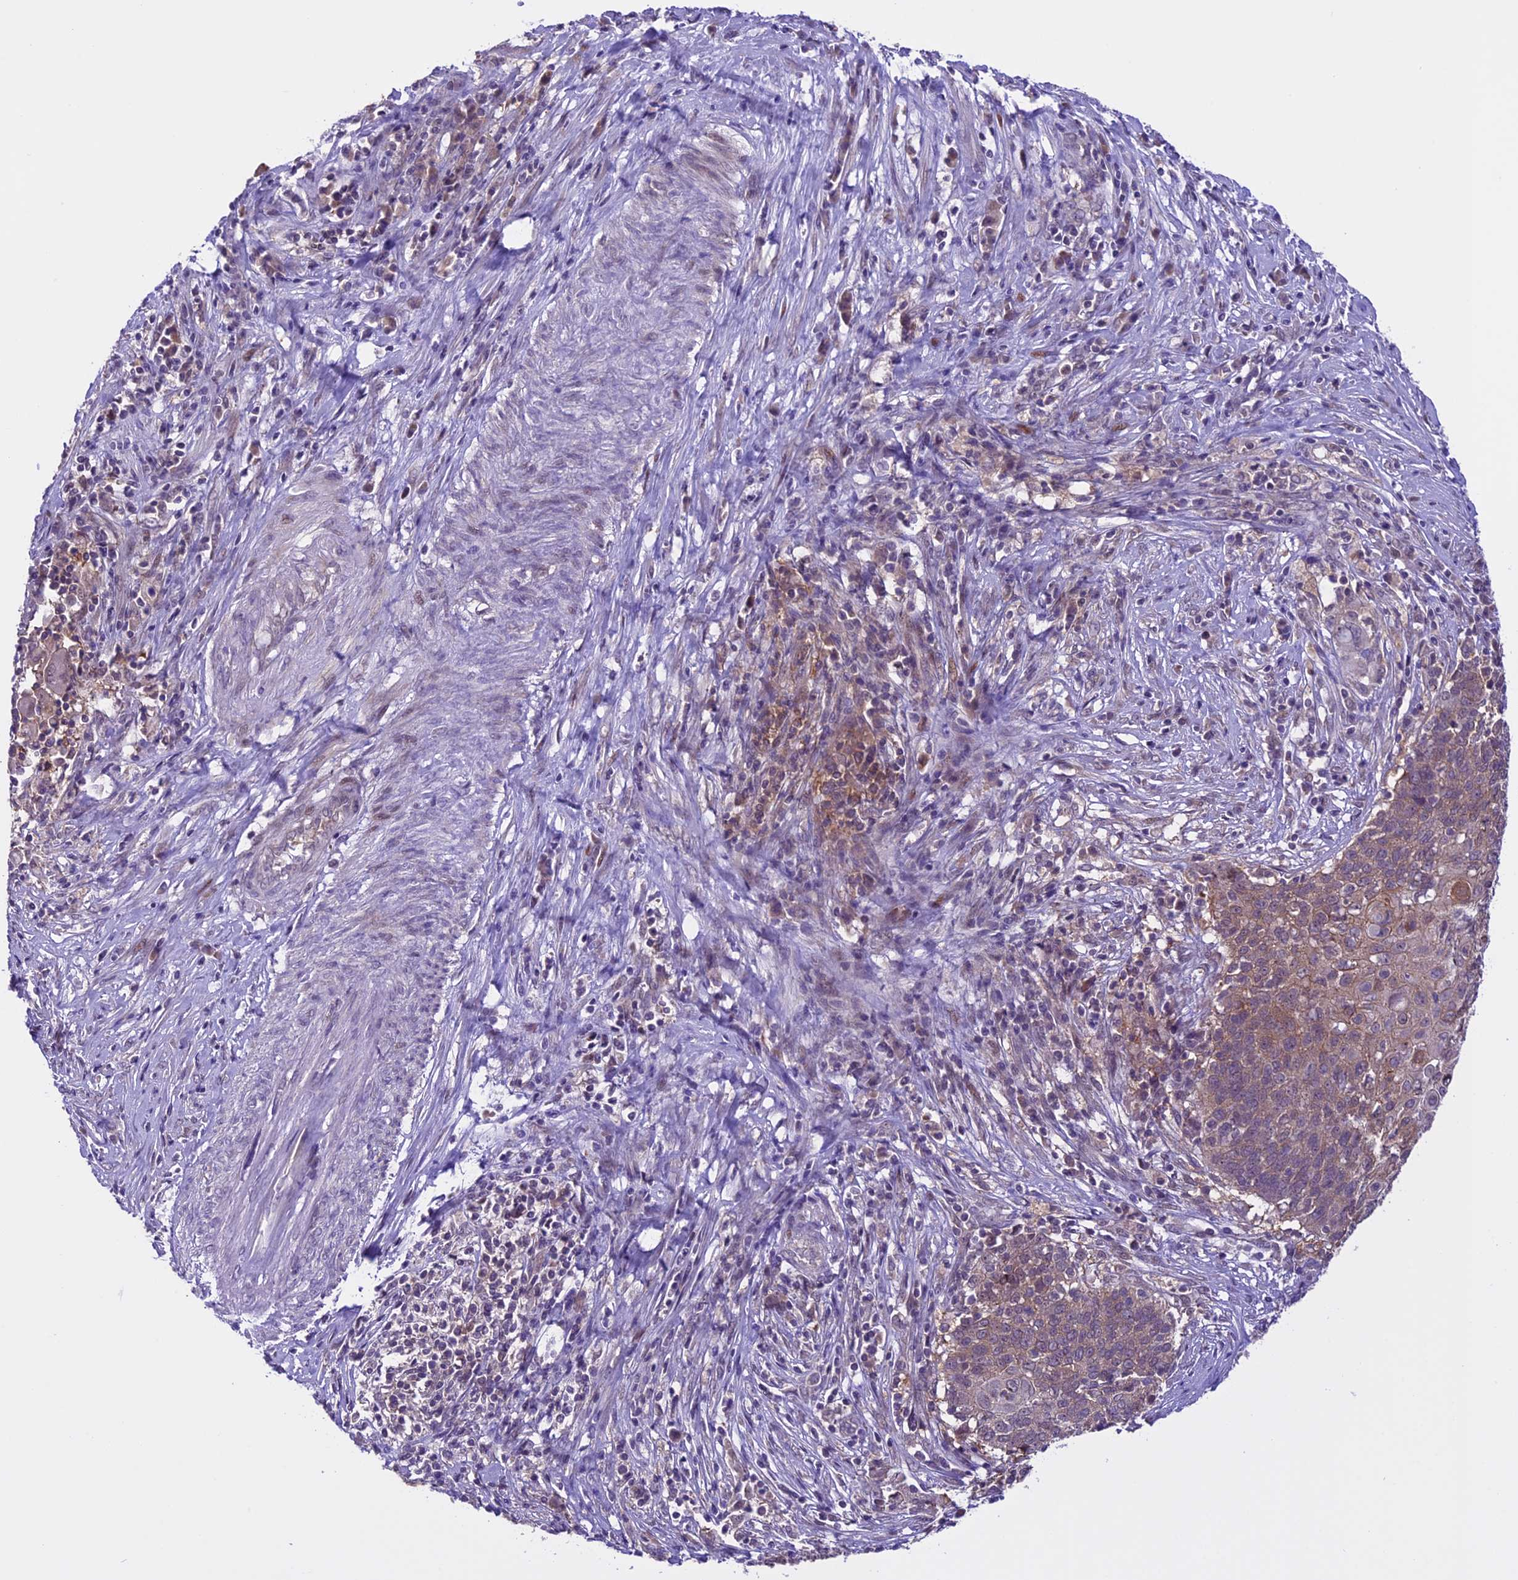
{"staining": {"intensity": "moderate", "quantity": "<25%", "location": "cytoplasmic/membranous"}, "tissue": "cervical cancer", "cell_type": "Tumor cells", "image_type": "cancer", "snomed": [{"axis": "morphology", "description": "Squamous cell carcinoma, NOS"}, {"axis": "topography", "description": "Cervix"}], "caption": "Protein staining of squamous cell carcinoma (cervical) tissue shows moderate cytoplasmic/membranous positivity in about <25% of tumor cells.", "gene": "XKR7", "patient": {"sex": "female", "age": 39}}